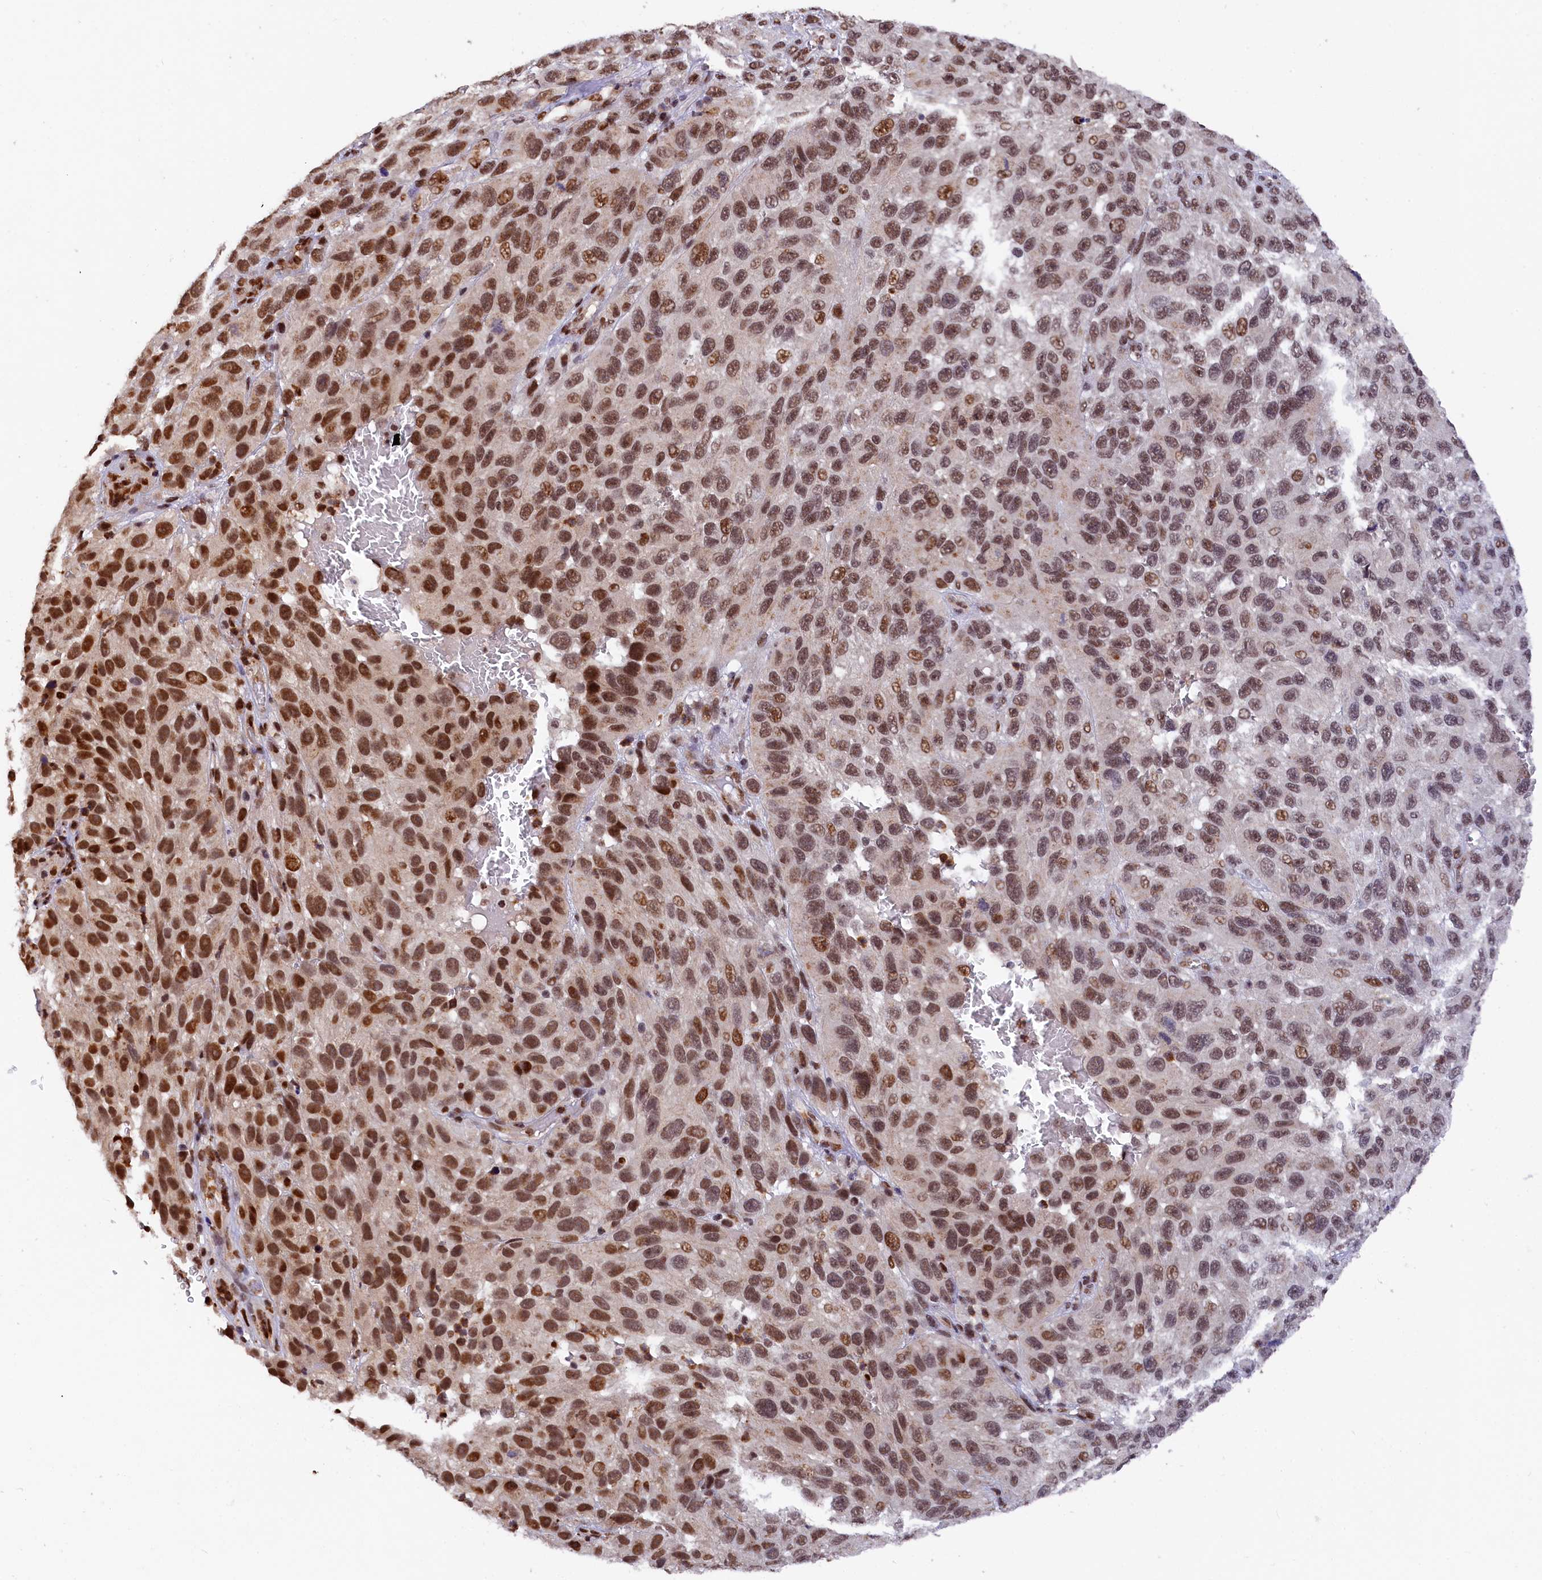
{"staining": {"intensity": "strong", "quantity": ">75%", "location": "nuclear"}, "tissue": "melanoma", "cell_type": "Tumor cells", "image_type": "cancer", "snomed": [{"axis": "morphology", "description": "Malignant melanoma, NOS"}, {"axis": "topography", "description": "Skin"}], "caption": "Immunohistochemical staining of human malignant melanoma displays high levels of strong nuclear protein staining in about >75% of tumor cells.", "gene": "ADIG", "patient": {"sex": "female", "age": 96}}